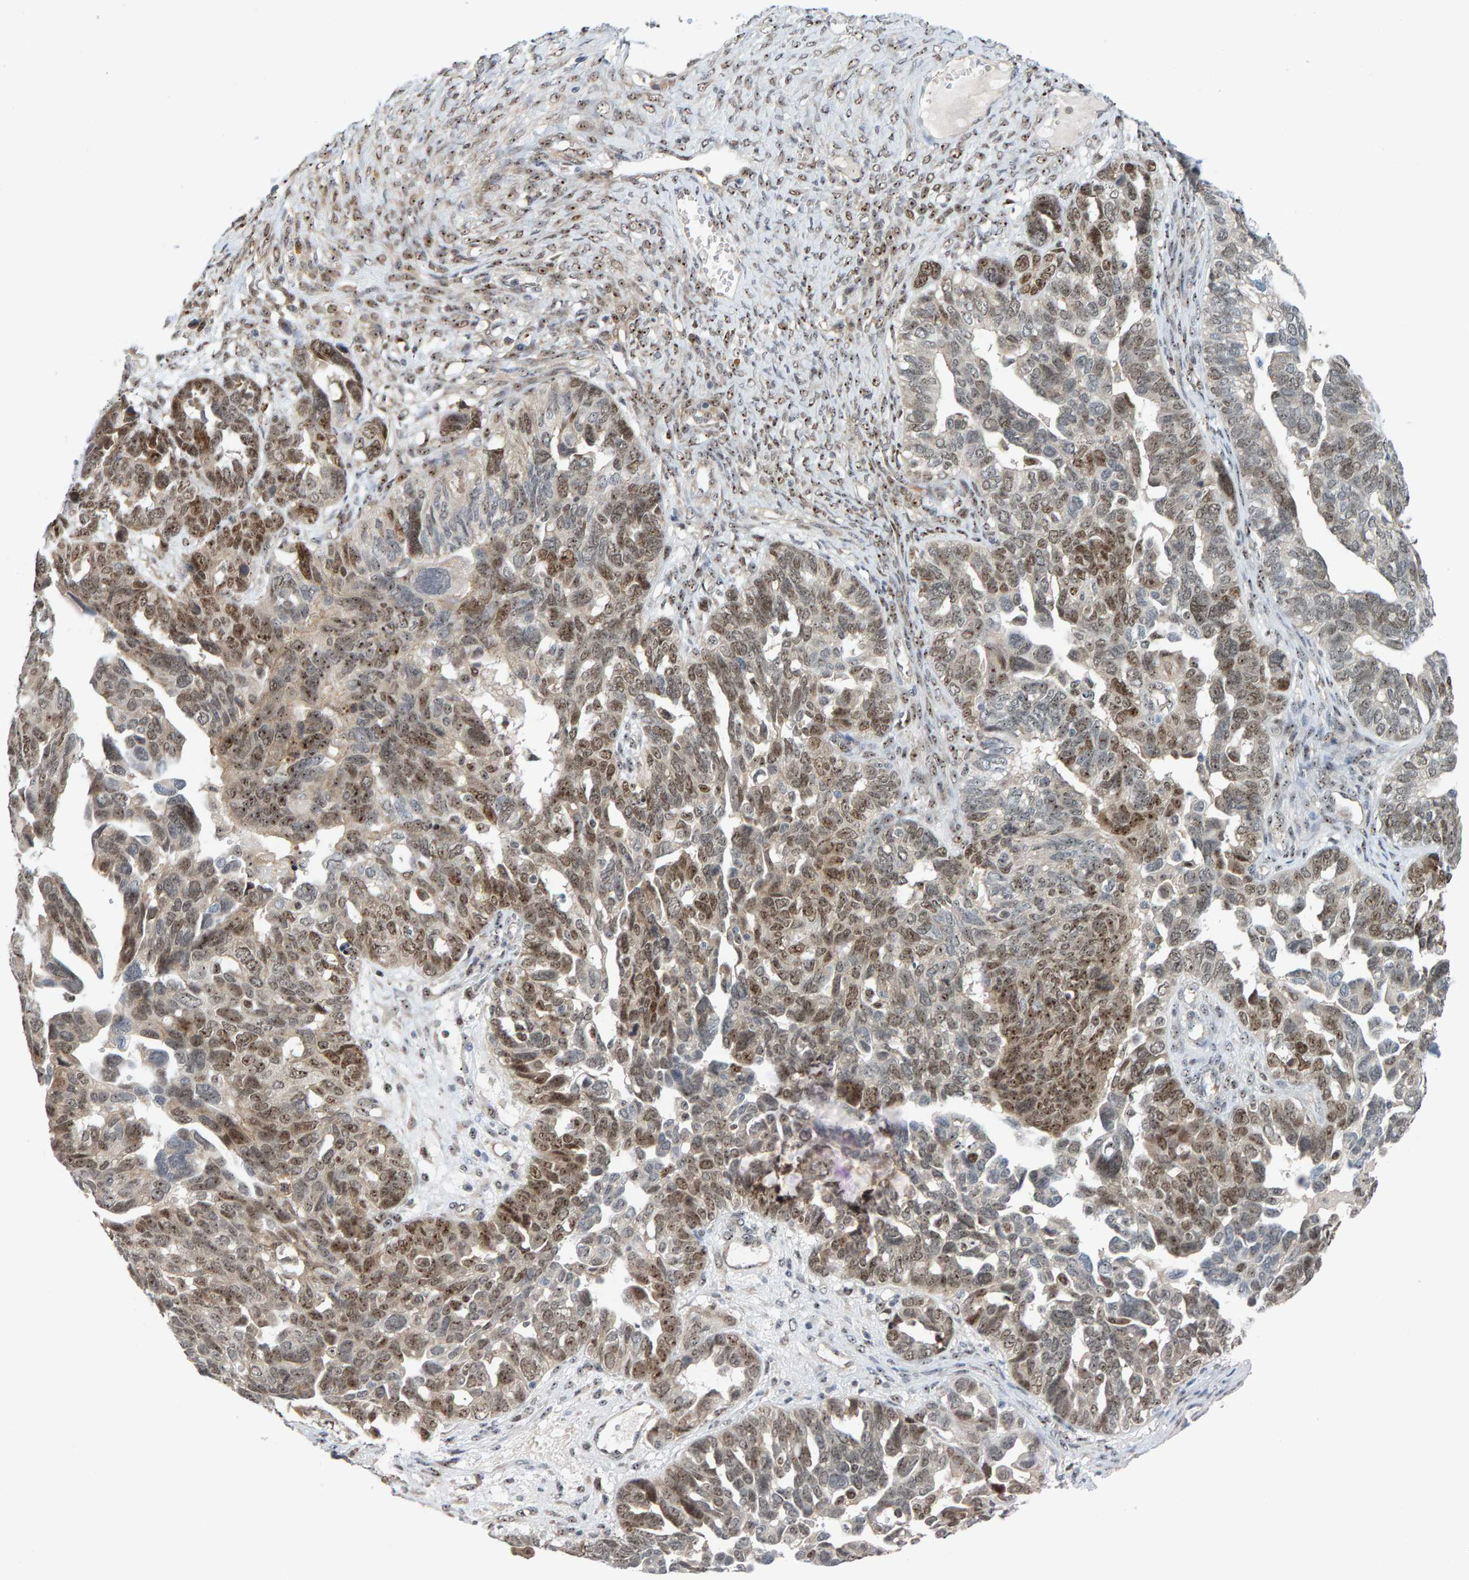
{"staining": {"intensity": "moderate", "quantity": ">75%", "location": "nuclear"}, "tissue": "ovarian cancer", "cell_type": "Tumor cells", "image_type": "cancer", "snomed": [{"axis": "morphology", "description": "Cystadenocarcinoma, serous, NOS"}, {"axis": "topography", "description": "Ovary"}], "caption": "Moderate nuclear positivity for a protein is present in approximately >75% of tumor cells of ovarian serous cystadenocarcinoma using IHC.", "gene": "POLR1E", "patient": {"sex": "female", "age": 79}}